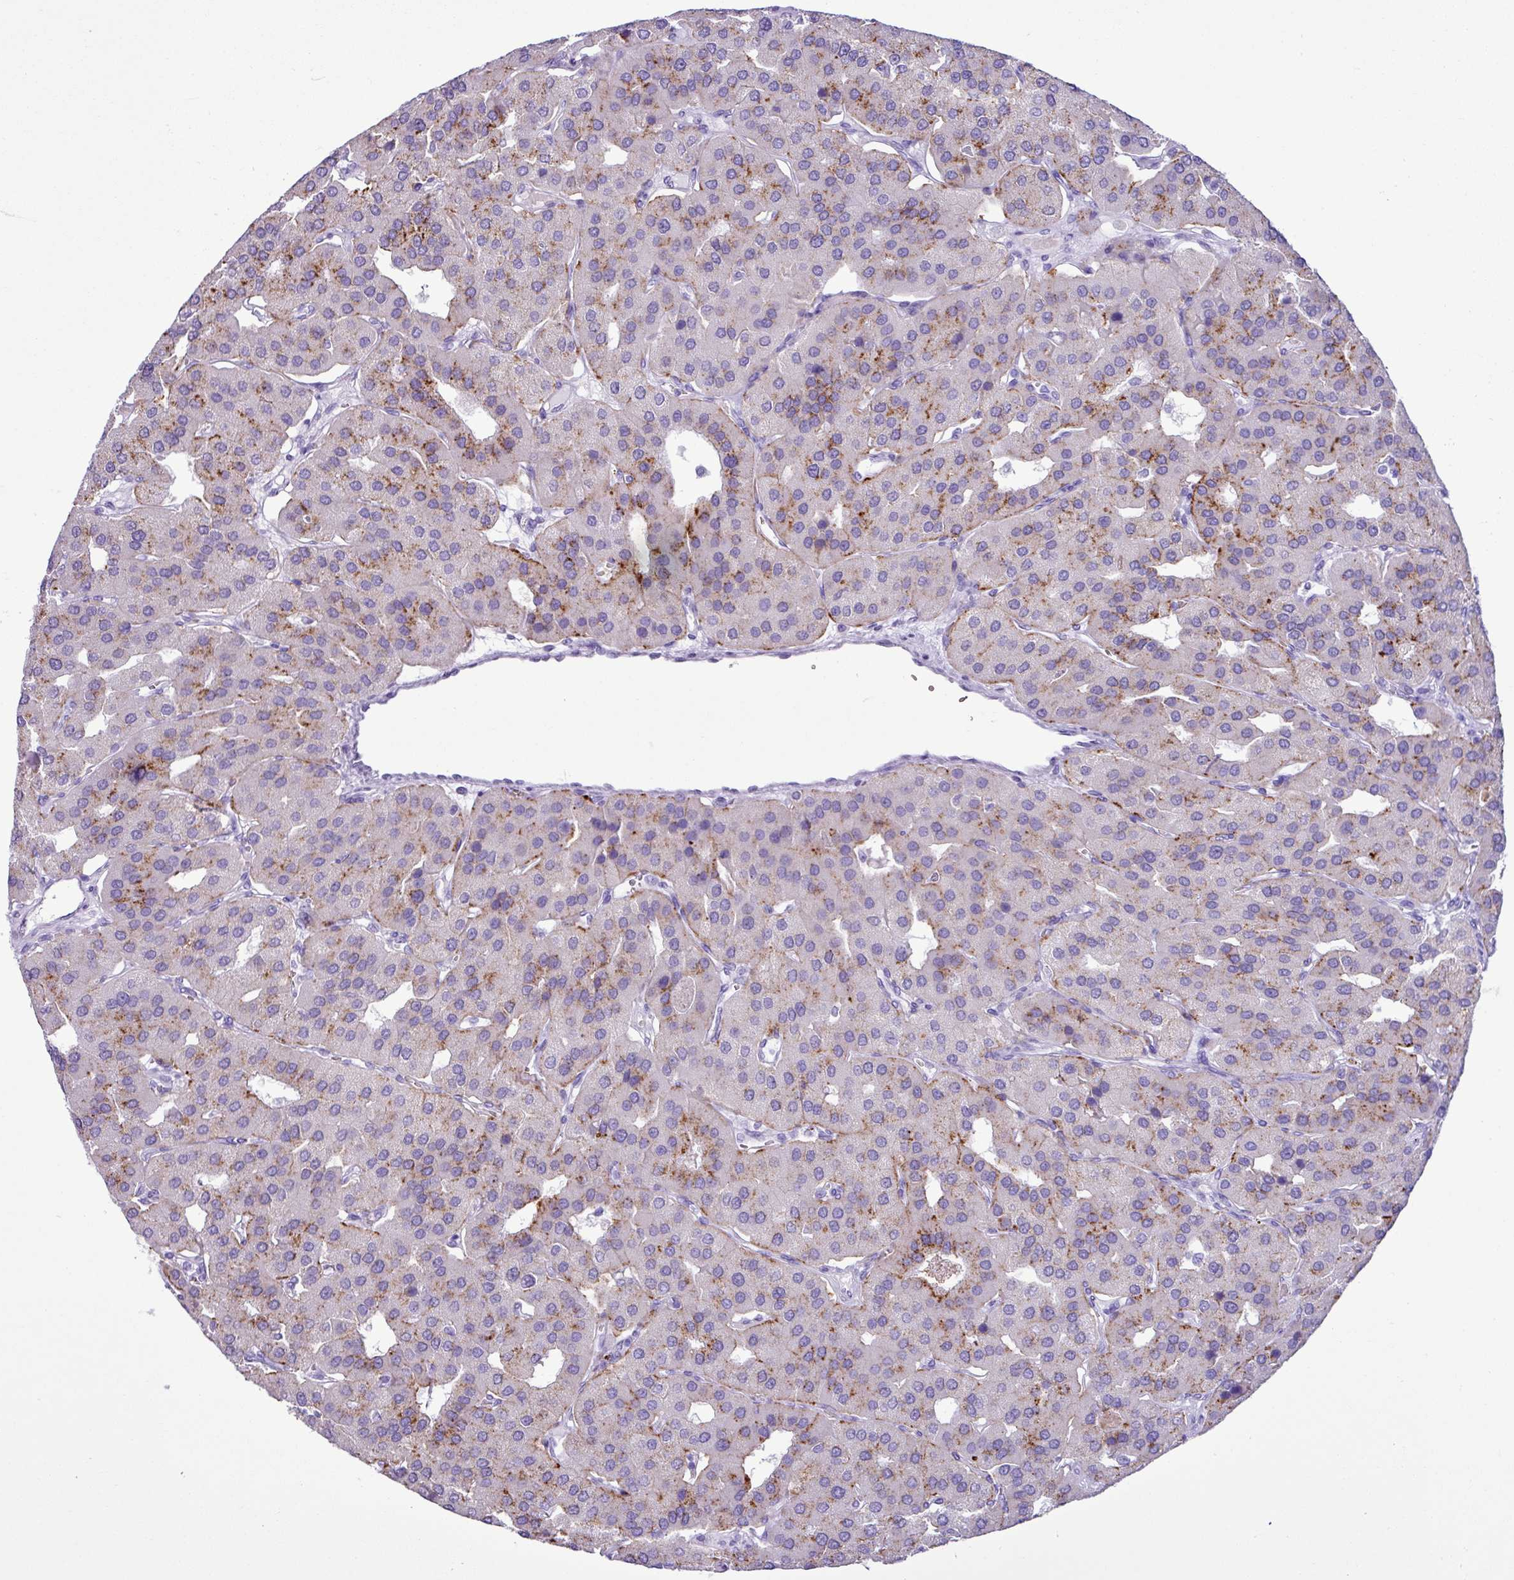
{"staining": {"intensity": "moderate", "quantity": "25%-75%", "location": "cytoplasmic/membranous"}, "tissue": "parathyroid gland", "cell_type": "Glandular cells", "image_type": "normal", "snomed": [{"axis": "morphology", "description": "Normal tissue, NOS"}, {"axis": "morphology", "description": "Adenoma, NOS"}, {"axis": "topography", "description": "Parathyroid gland"}], "caption": "Immunohistochemical staining of unremarkable parathyroid gland displays medium levels of moderate cytoplasmic/membranous expression in approximately 25%-75% of glandular cells. Using DAB (brown) and hematoxylin (blue) stains, captured at high magnification using brightfield microscopy.", "gene": "ZSCAN5A", "patient": {"sex": "female", "age": 86}}